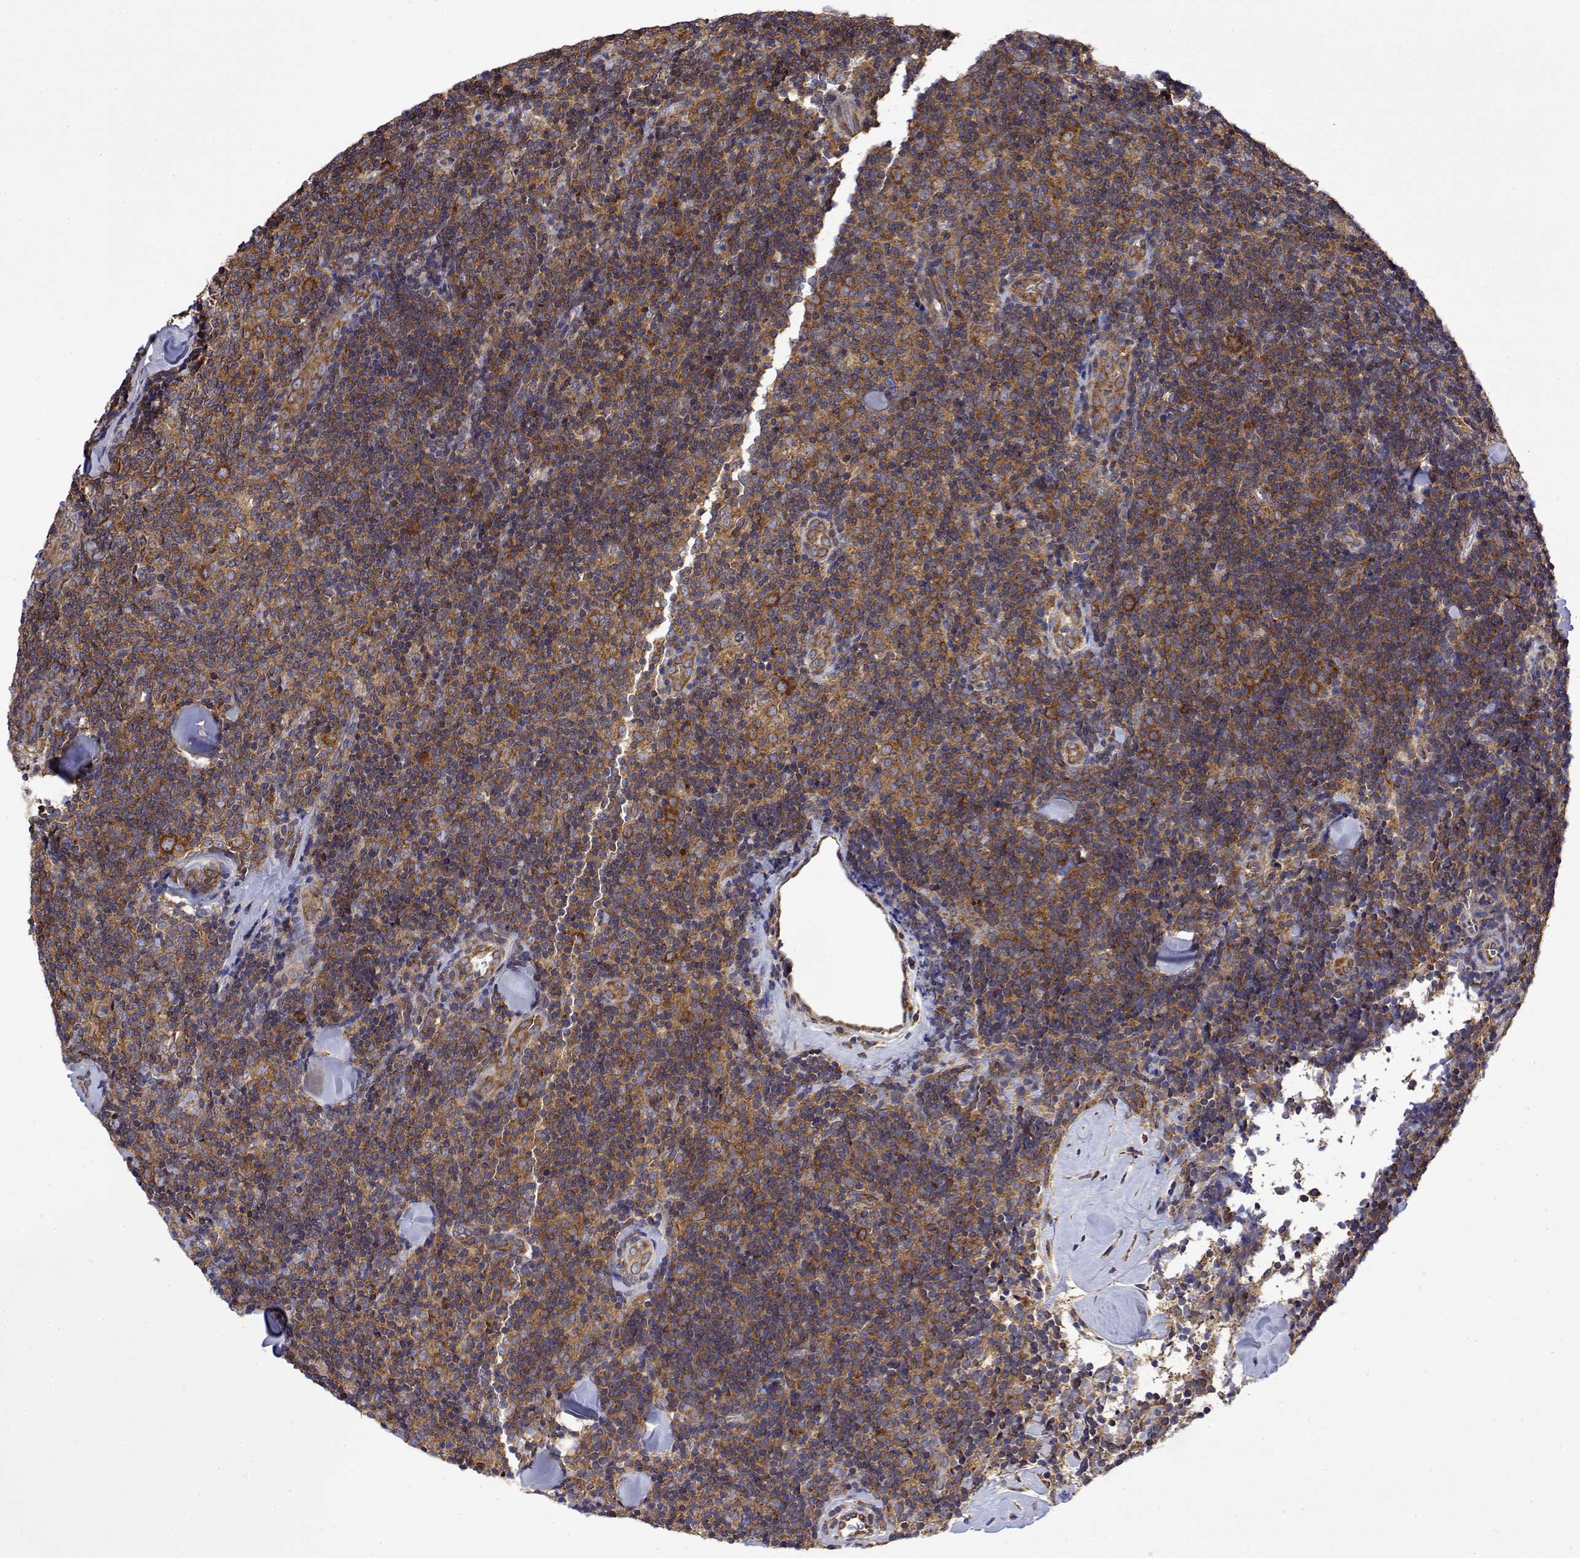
{"staining": {"intensity": "moderate", "quantity": ">75%", "location": "cytoplasmic/membranous"}, "tissue": "lymphoma", "cell_type": "Tumor cells", "image_type": "cancer", "snomed": [{"axis": "morphology", "description": "Malignant lymphoma, non-Hodgkin's type, Low grade"}, {"axis": "topography", "description": "Lymph node"}], "caption": "Protein staining reveals moderate cytoplasmic/membranous expression in approximately >75% of tumor cells in lymphoma.", "gene": "EEF1G", "patient": {"sex": "female", "age": 56}}